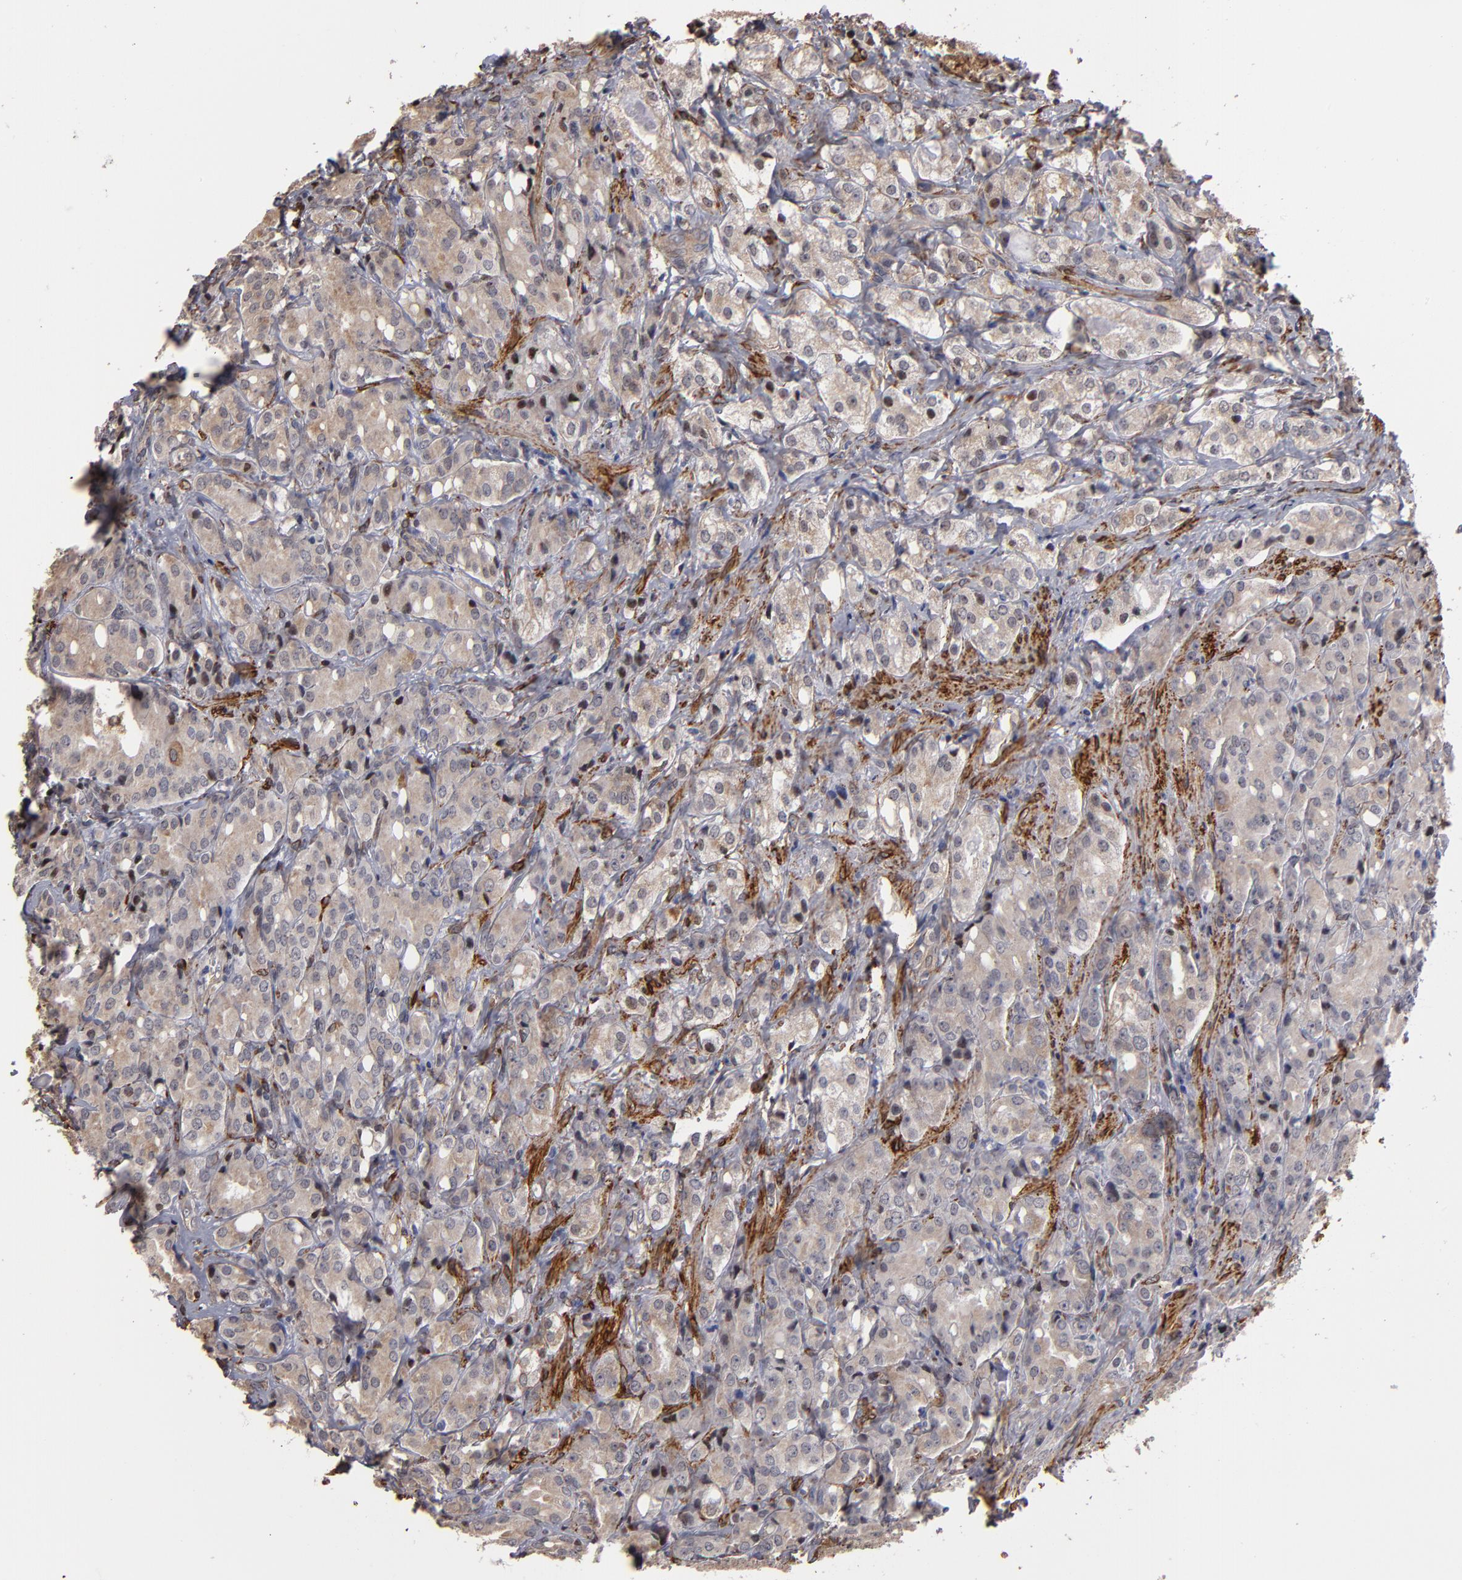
{"staining": {"intensity": "weak", "quantity": ">75%", "location": "cytoplasmic/membranous,nuclear"}, "tissue": "prostate cancer", "cell_type": "Tumor cells", "image_type": "cancer", "snomed": [{"axis": "morphology", "description": "Adenocarcinoma, High grade"}, {"axis": "topography", "description": "Prostate"}], "caption": "About >75% of tumor cells in human prostate cancer (adenocarcinoma (high-grade)) demonstrate weak cytoplasmic/membranous and nuclear protein expression as visualized by brown immunohistochemical staining.", "gene": "PGRMC1", "patient": {"sex": "male", "age": 68}}